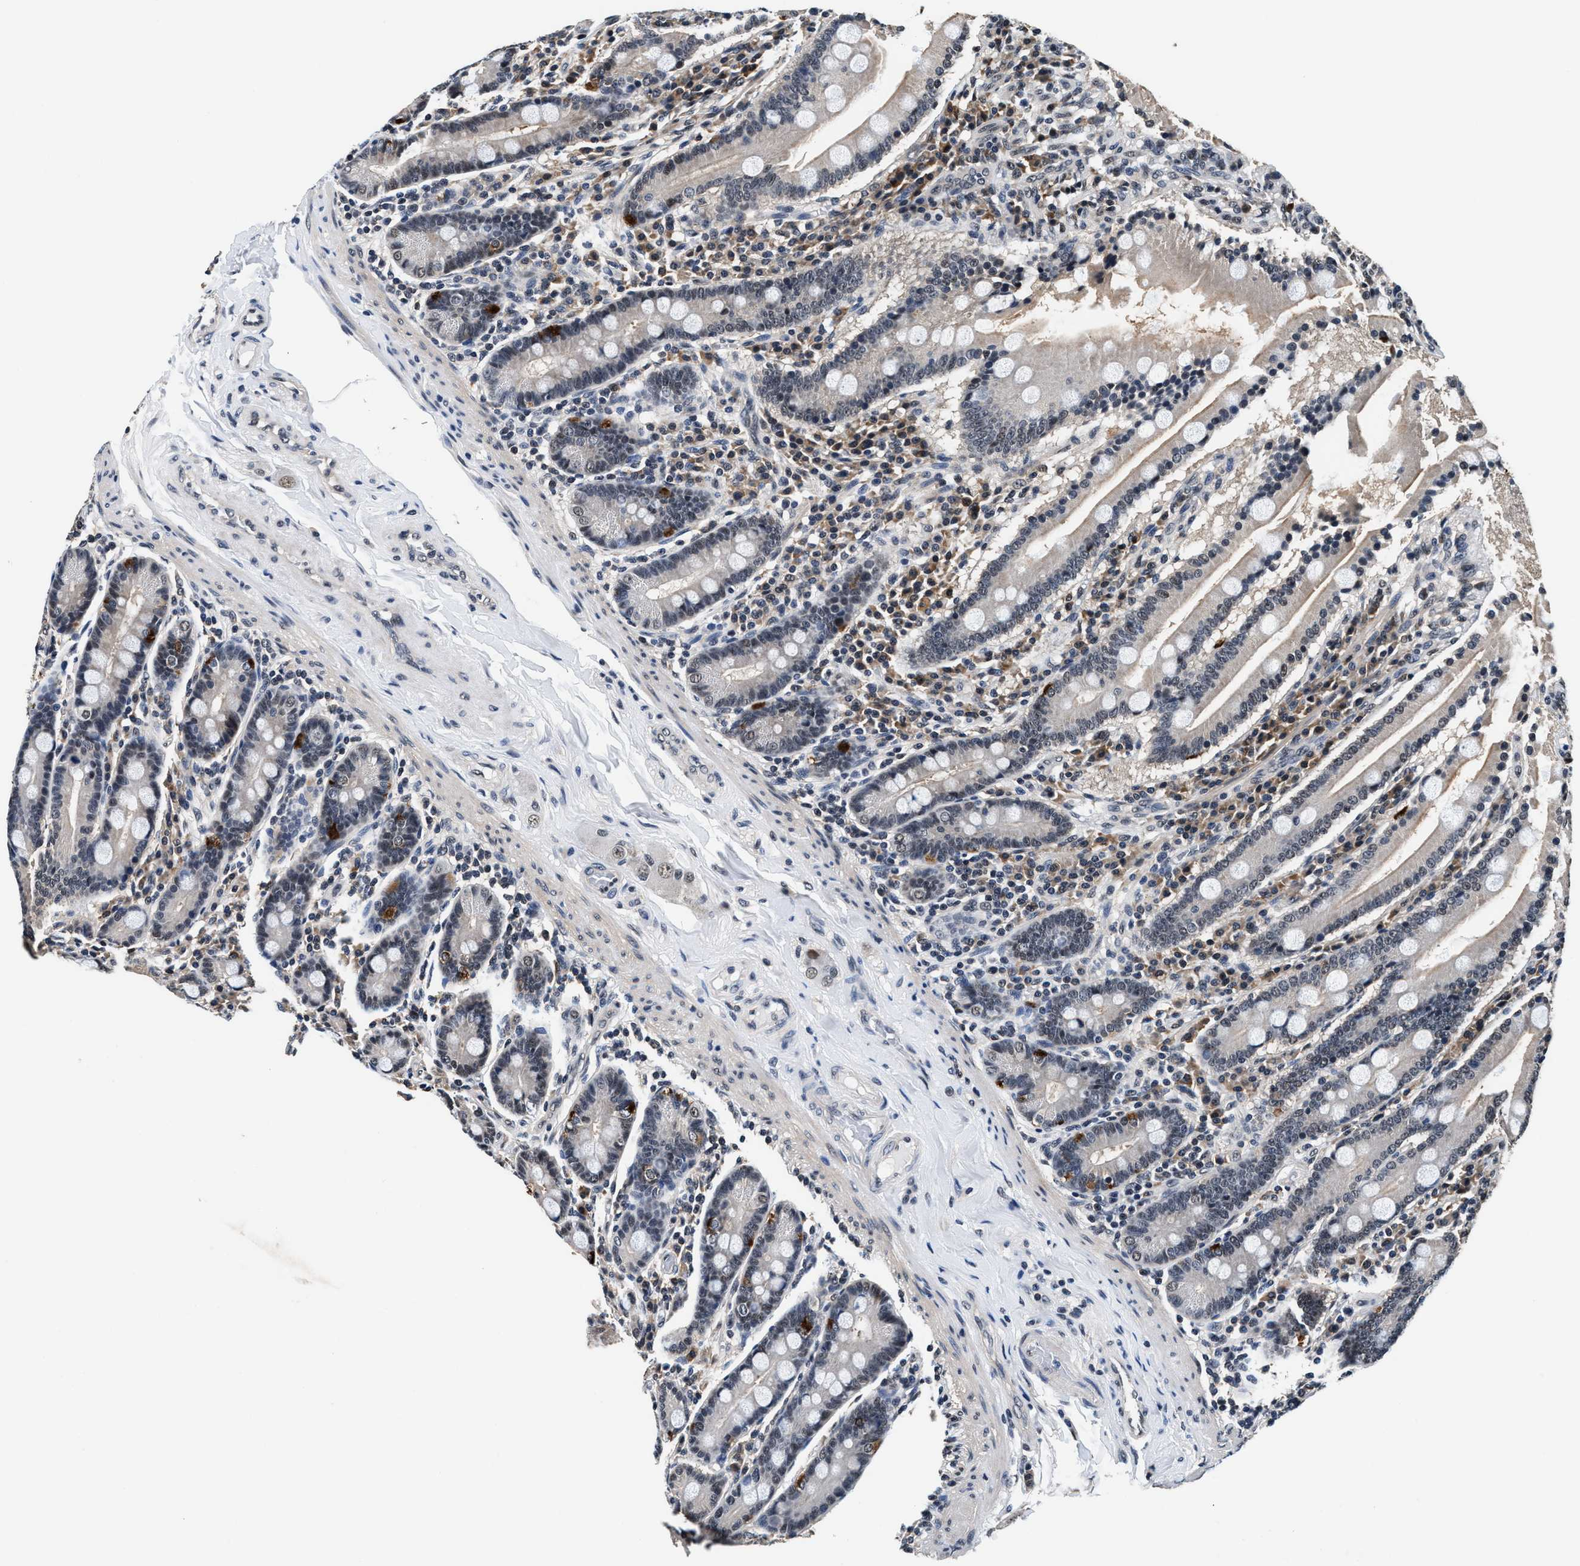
{"staining": {"intensity": "moderate", "quantity": "<25%", "location": "cytoplasmic/membranous,nuclear"}, "tissue": "duodenum", "cell_type": "Glandular cells", "image_type": "normal", "snomed": [{"axis": "morphology", "description": "Normal tissue, NOS"}, {"axis": "topography", "description": "Duodenum"}], "caption": "Immunohistochemistry (IHC) (DAB) staining of normal human duodenum reveals moderate cytoplasmic/membranous,nuclear protein positivity in approximately <25% of glandular cells.", "gene": "USP16", "patient": {"sex": "male", "age": 50}}